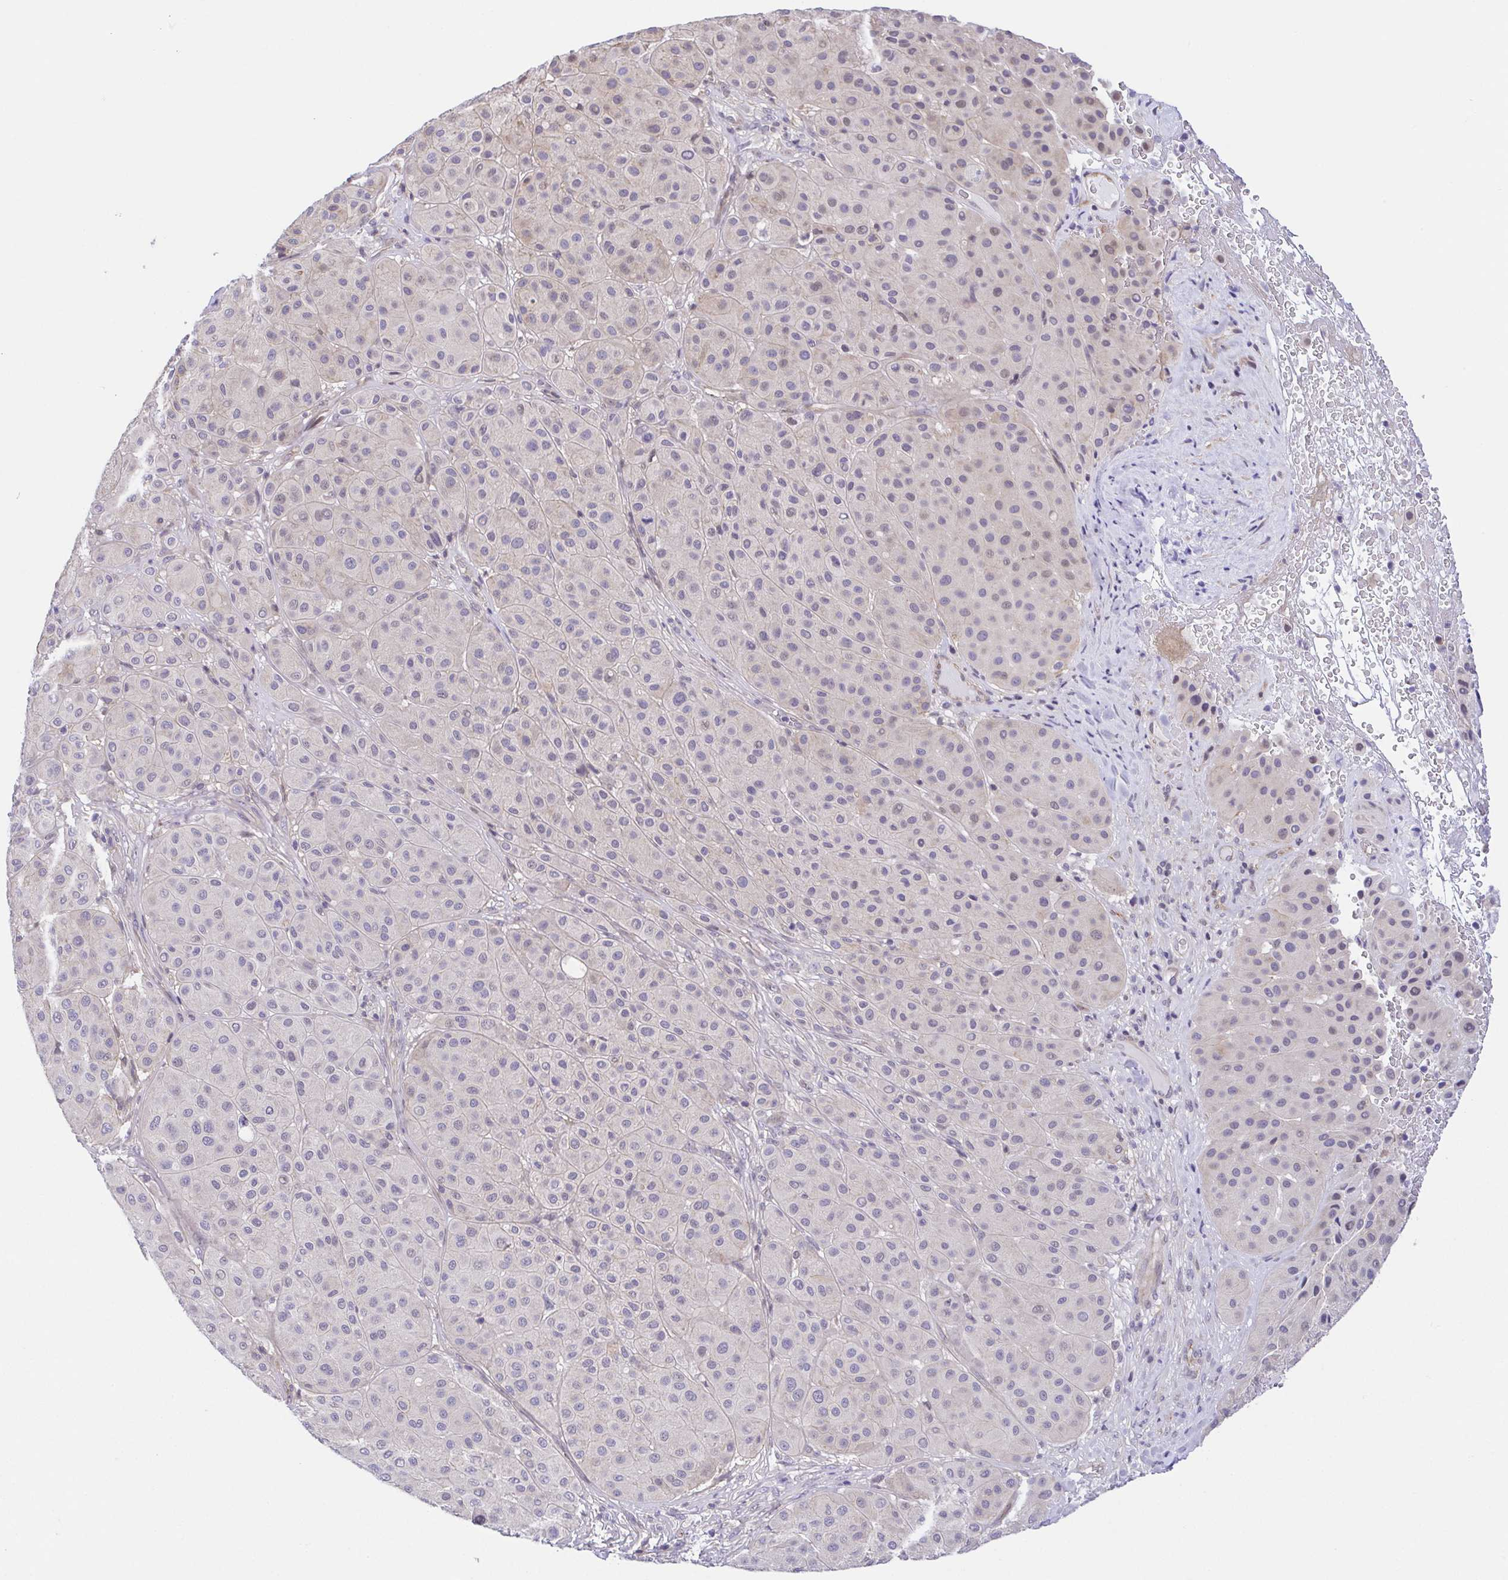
{"staining": {"intensity": "negative", "quantity": "none", "location": "none"}, "tissue": "melanoma", "cell_type": "Tumor cells", "image_type": "cancer", "snomed": [{"axis": "morphology", "description": "Malignant melanoma, Metastatic site"}, {"axis": "topography", "description": "Smooth muscle"}], "caption": "Immunohistochemistry photomicrograph of neoplastic tissue: melanoma stained with DAB exhibits no significant protein expression in tumor cells. Nuclei are stained in blue.", "gene": "PREPL", "patient": {"sex": "male", "age": 41}}